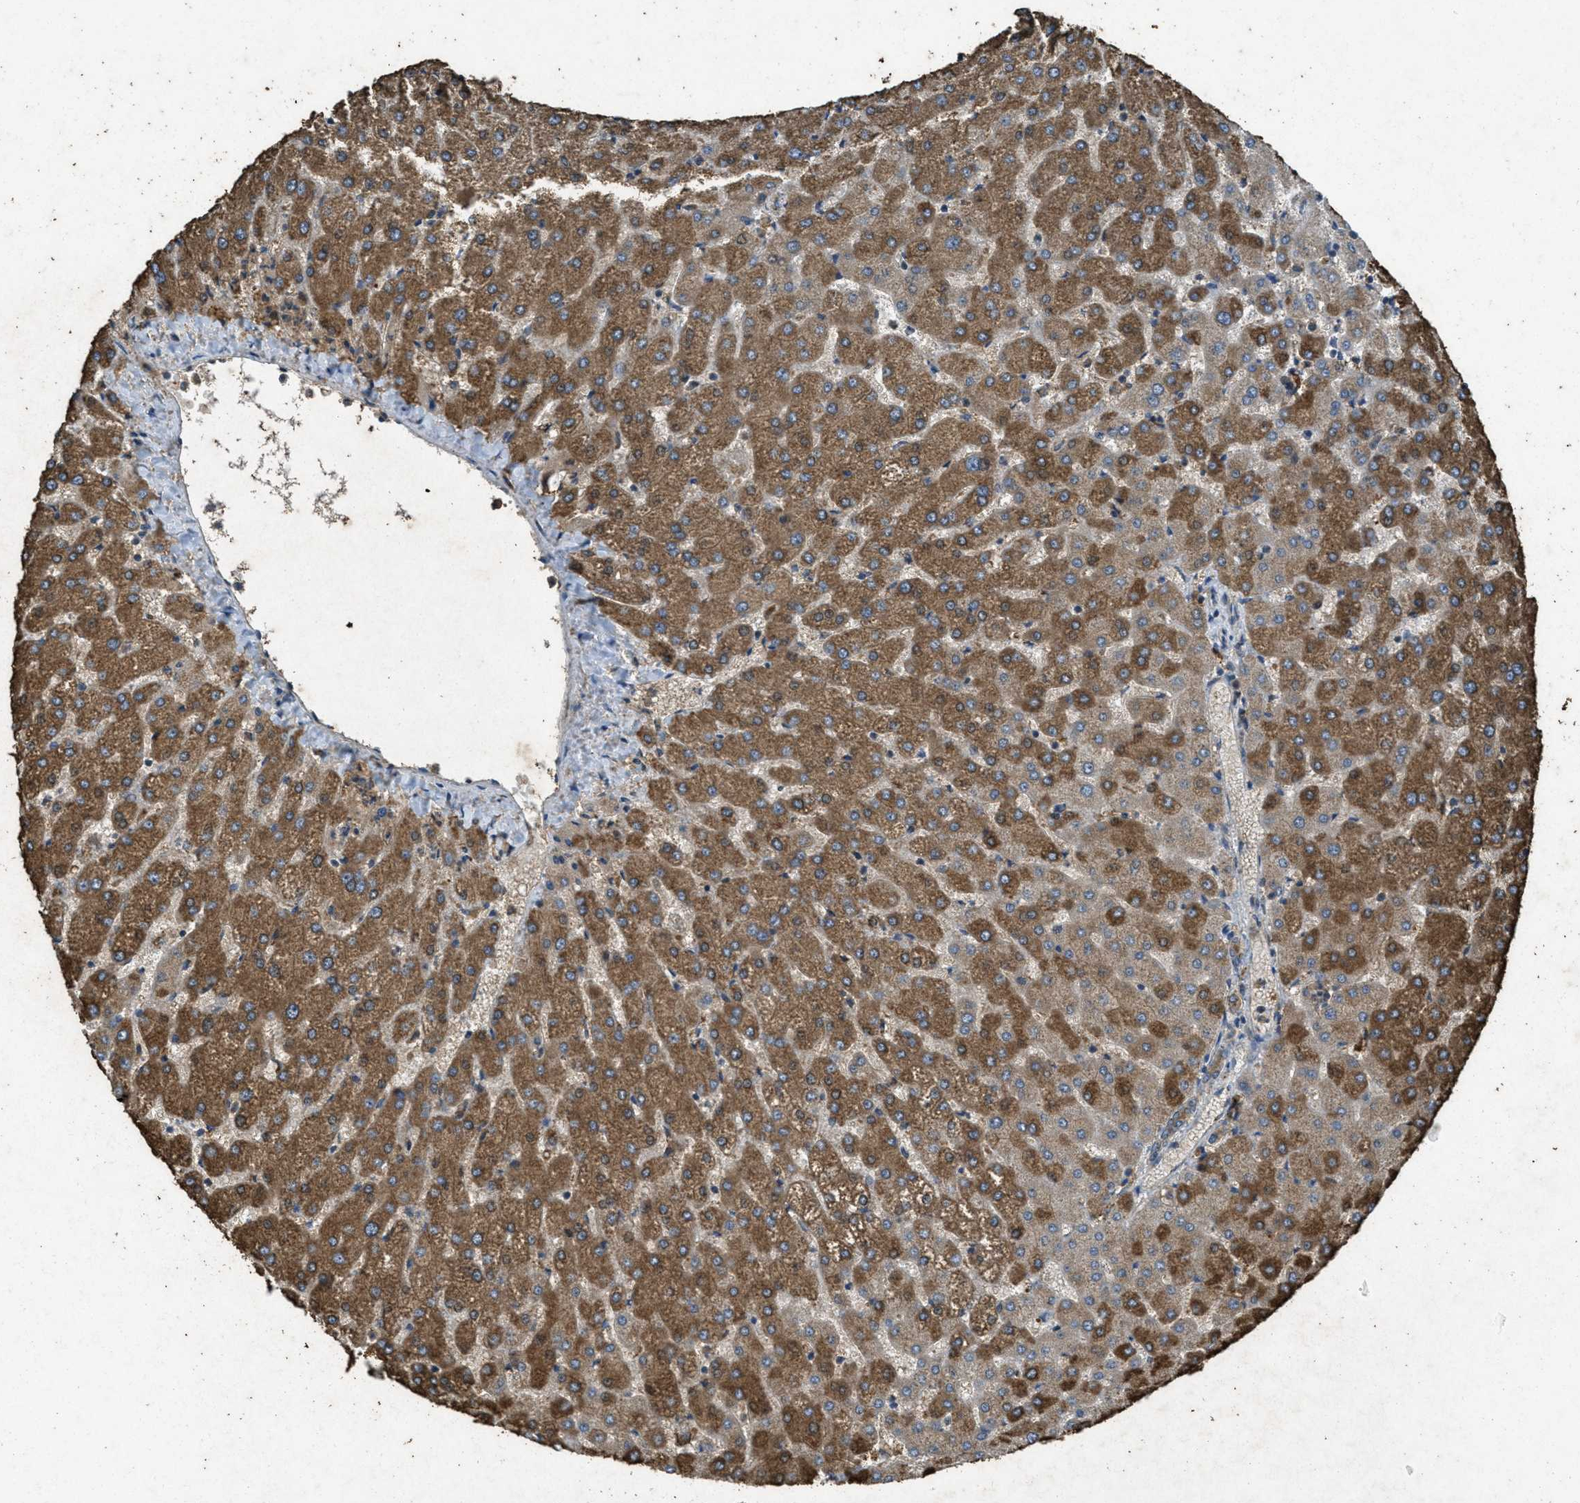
{"staining": {"intensity": "moderate", "quantity": "25%-75%", "location": "cytoplasmic/membranous"}, "tissue": "liver", "cell_type": "Cholangiocytes", "image_type": "normal", "snomed": [{"axis": "morphology", "description": "Normal tissue, NOS"}, {"axis": "topography", "description": "Liver"}], "caption": "Liver stained with immunohistochemistry (IHC) demonstrates moderate cytoplasmic/membranous staining in approximately 25%-75% of cholangiocytes. (DAB (3,3'-diaminobenzidine) IHC, brown staining for protein, blue staining for nuclei).", "gene": "PPP1R15A", "patient": {"sex": "female", "age": 32}}